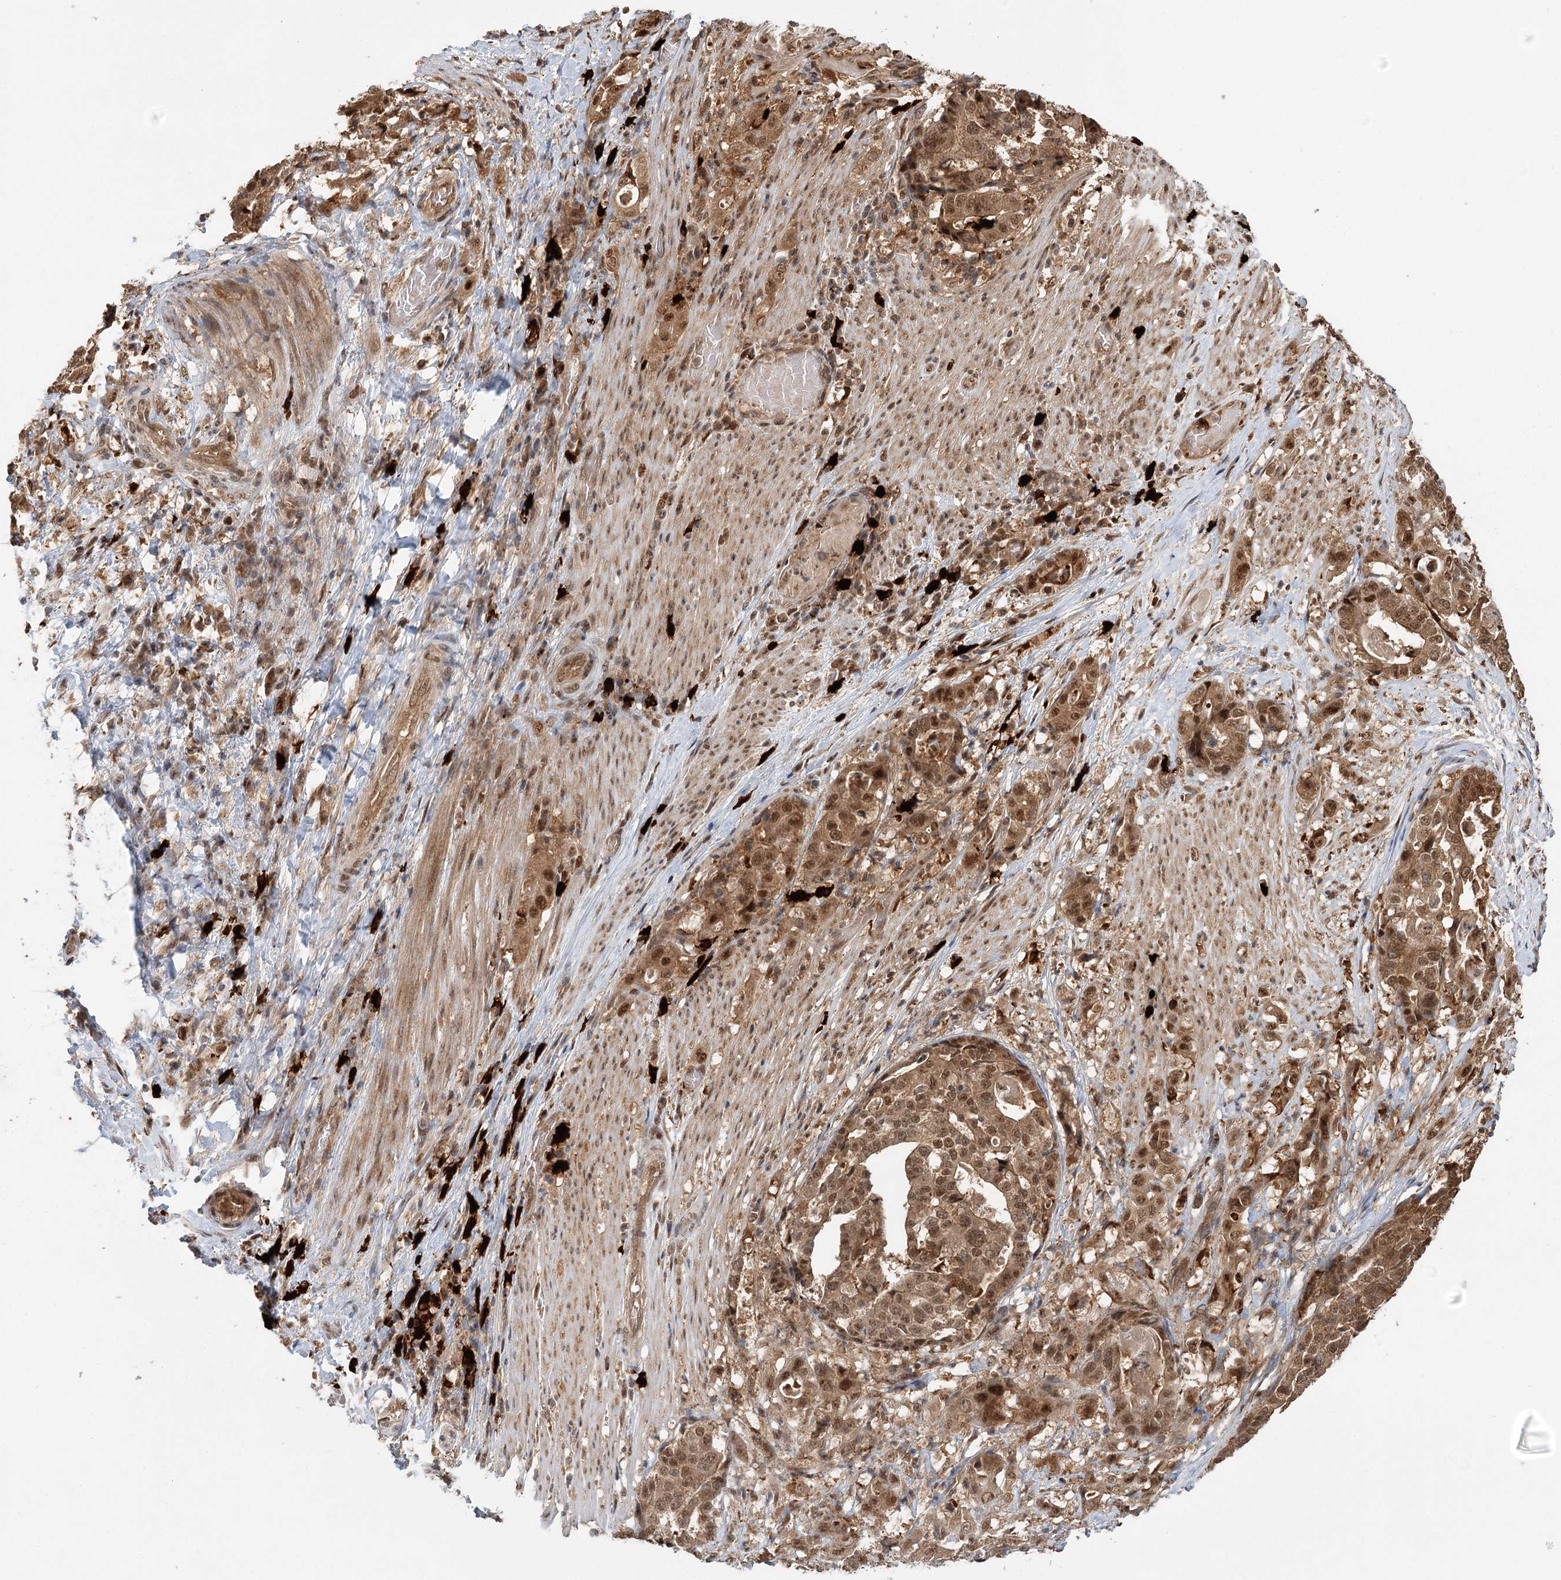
{"staining": {"intensity": "moderate", "quantity": ">75%", "location": "cytoplasmic/membranous,nuclear"}, "tissue": "stomach cancer", "cell_type": "Tumor cells", "image_type": "cancer", "snomed": [{"axis": "morphology", "description": "Adenocarcinoma, NOS"}, {"axis": "topography", "description": "Stomach"}], "caption": "Human stomach adenocarcinoma stained with a protein marker demonstrates moderate staining in tumor cells.", "gene": "N6AMT1", "patient": {"sex": "male", "age": 48}}